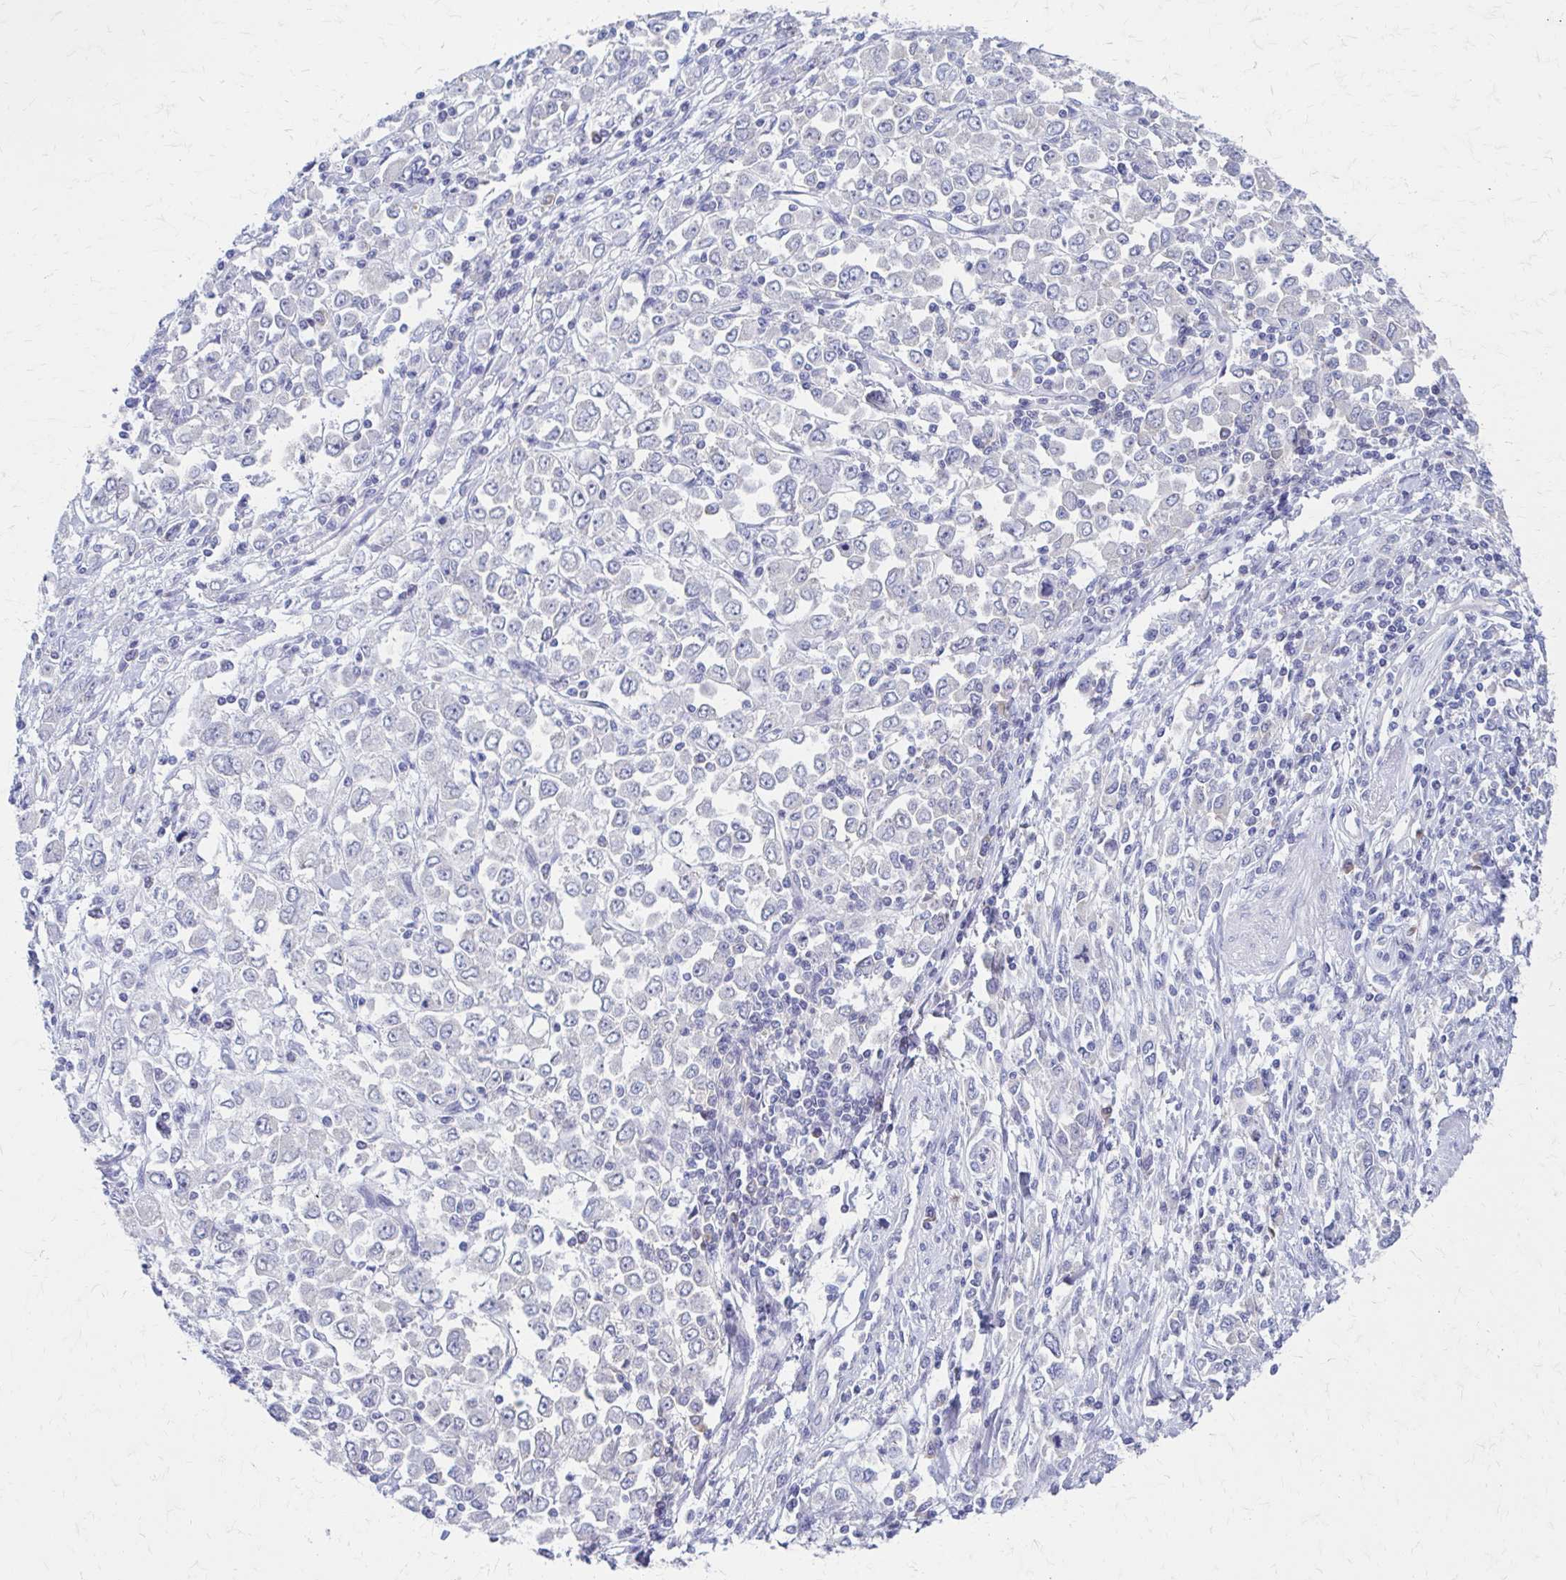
{"staining": {"intensity": "negative", "quantity": "none", "location": "none"}, "tissue": "stomach cancer", "cell_type": "Tumor cells", "image_type": "cancer", "snomed": [{"axis": "morphology", "description": "Adenocarcinoma, NOS"}, {"axis": "topography", "description": "Stomach, upper"}], "caption": "Tumor cells show no significant protein staining in adenocarcinoma (stomach).", "gene": "RPL27A", "patient": {"sex": "male", "age": 70}}